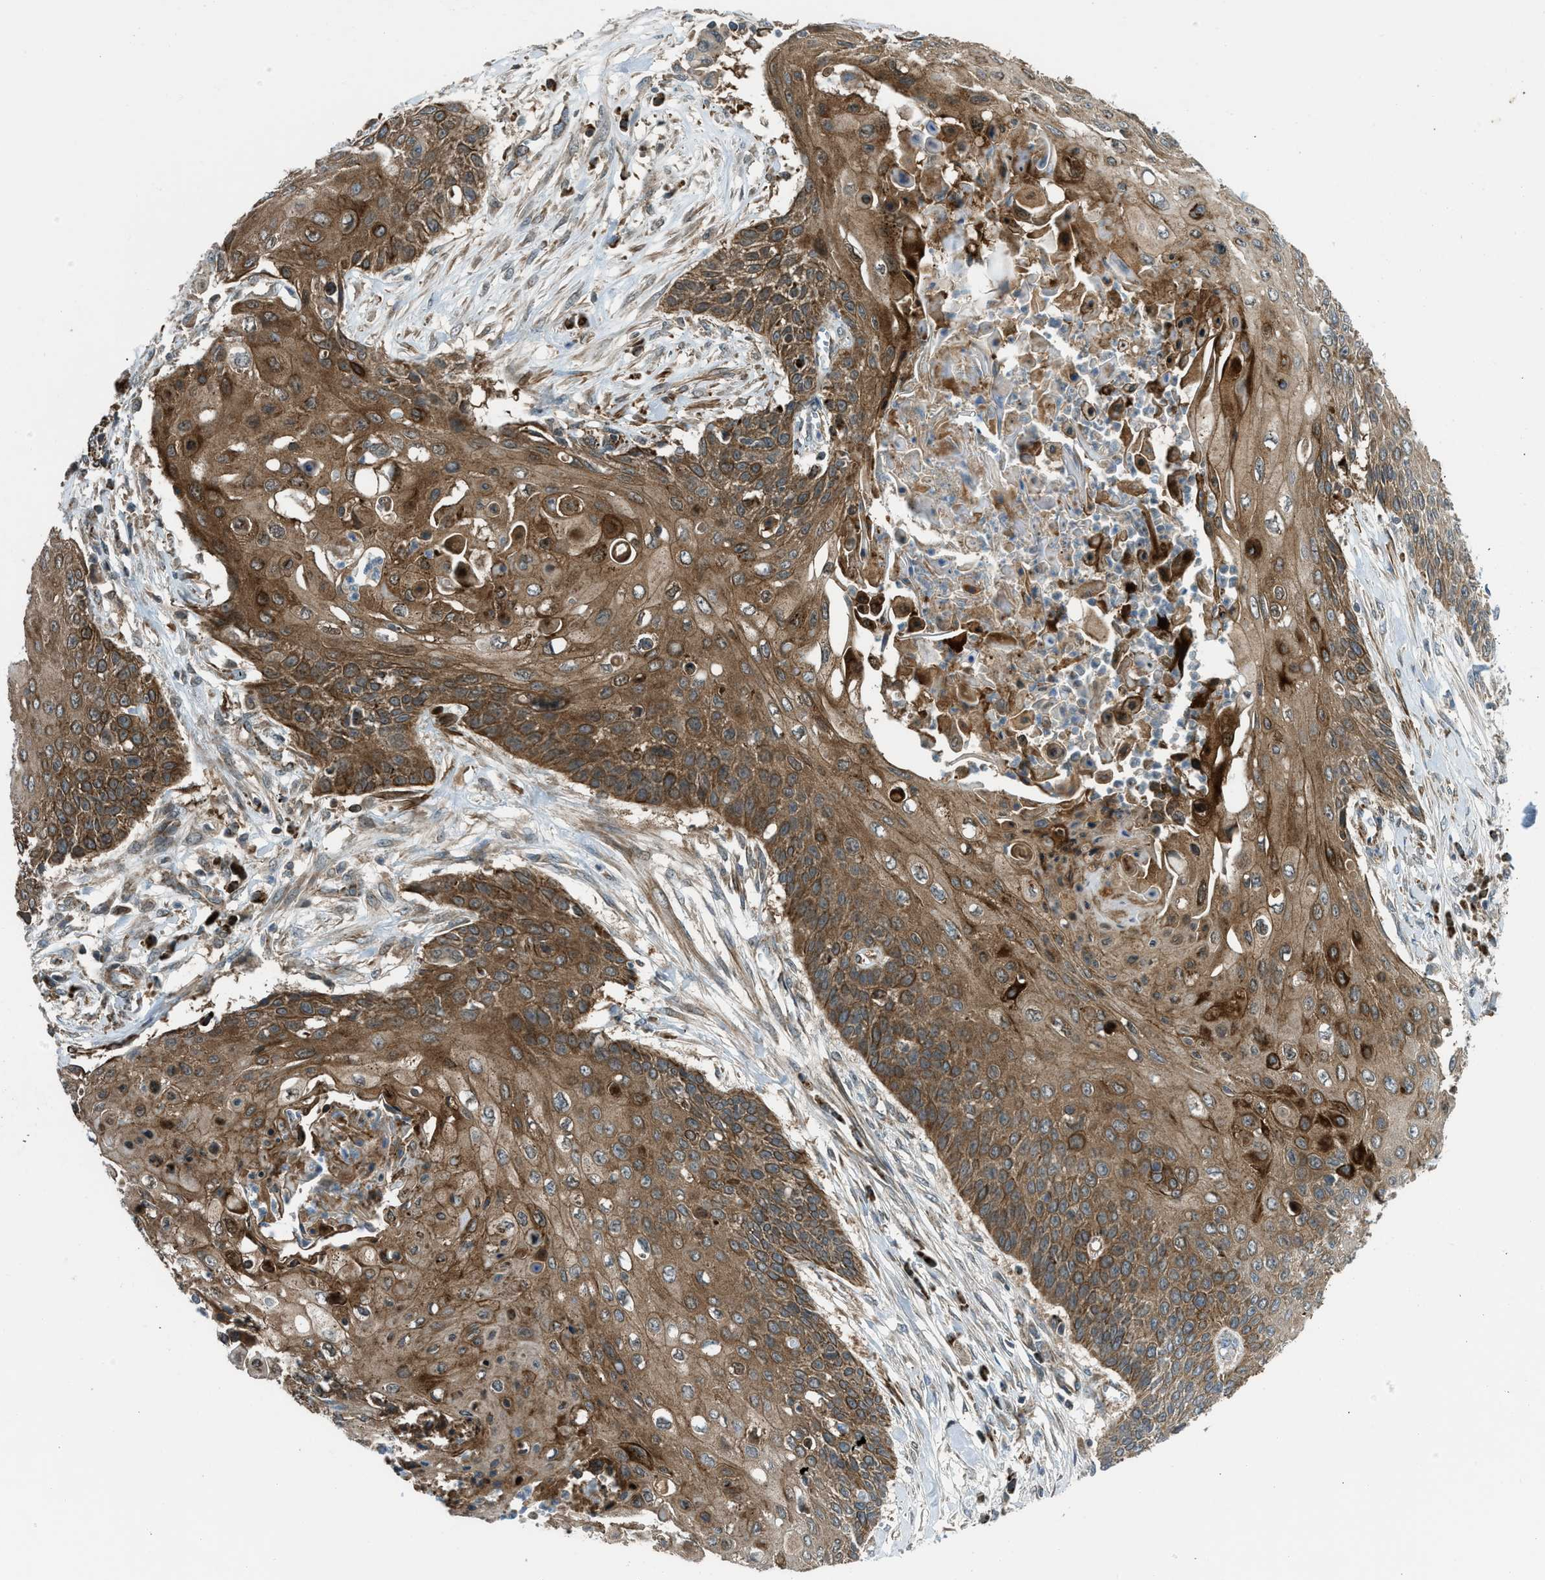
{"staining": {"intensity": "moderate", "quantity": ">75%", "location": "cytoplasmic/membranous"}, "tissue": "cervical cancer", "cell_type": "Tumor cells", "image_type": "cancer", "snomed": [{"axis": "morphology", "description": "Squamous cell carcinoma, NOS"}, {"axis": "topography", "description": "Cervix"}], "caption": "Protein staining of cervical cancer tissue reveals moderate cytoplasmic/membranous positivity in approximately >75% of tumor cells.", "gene": "SESN2", "patient": {"sex": "female", "age": 39}}